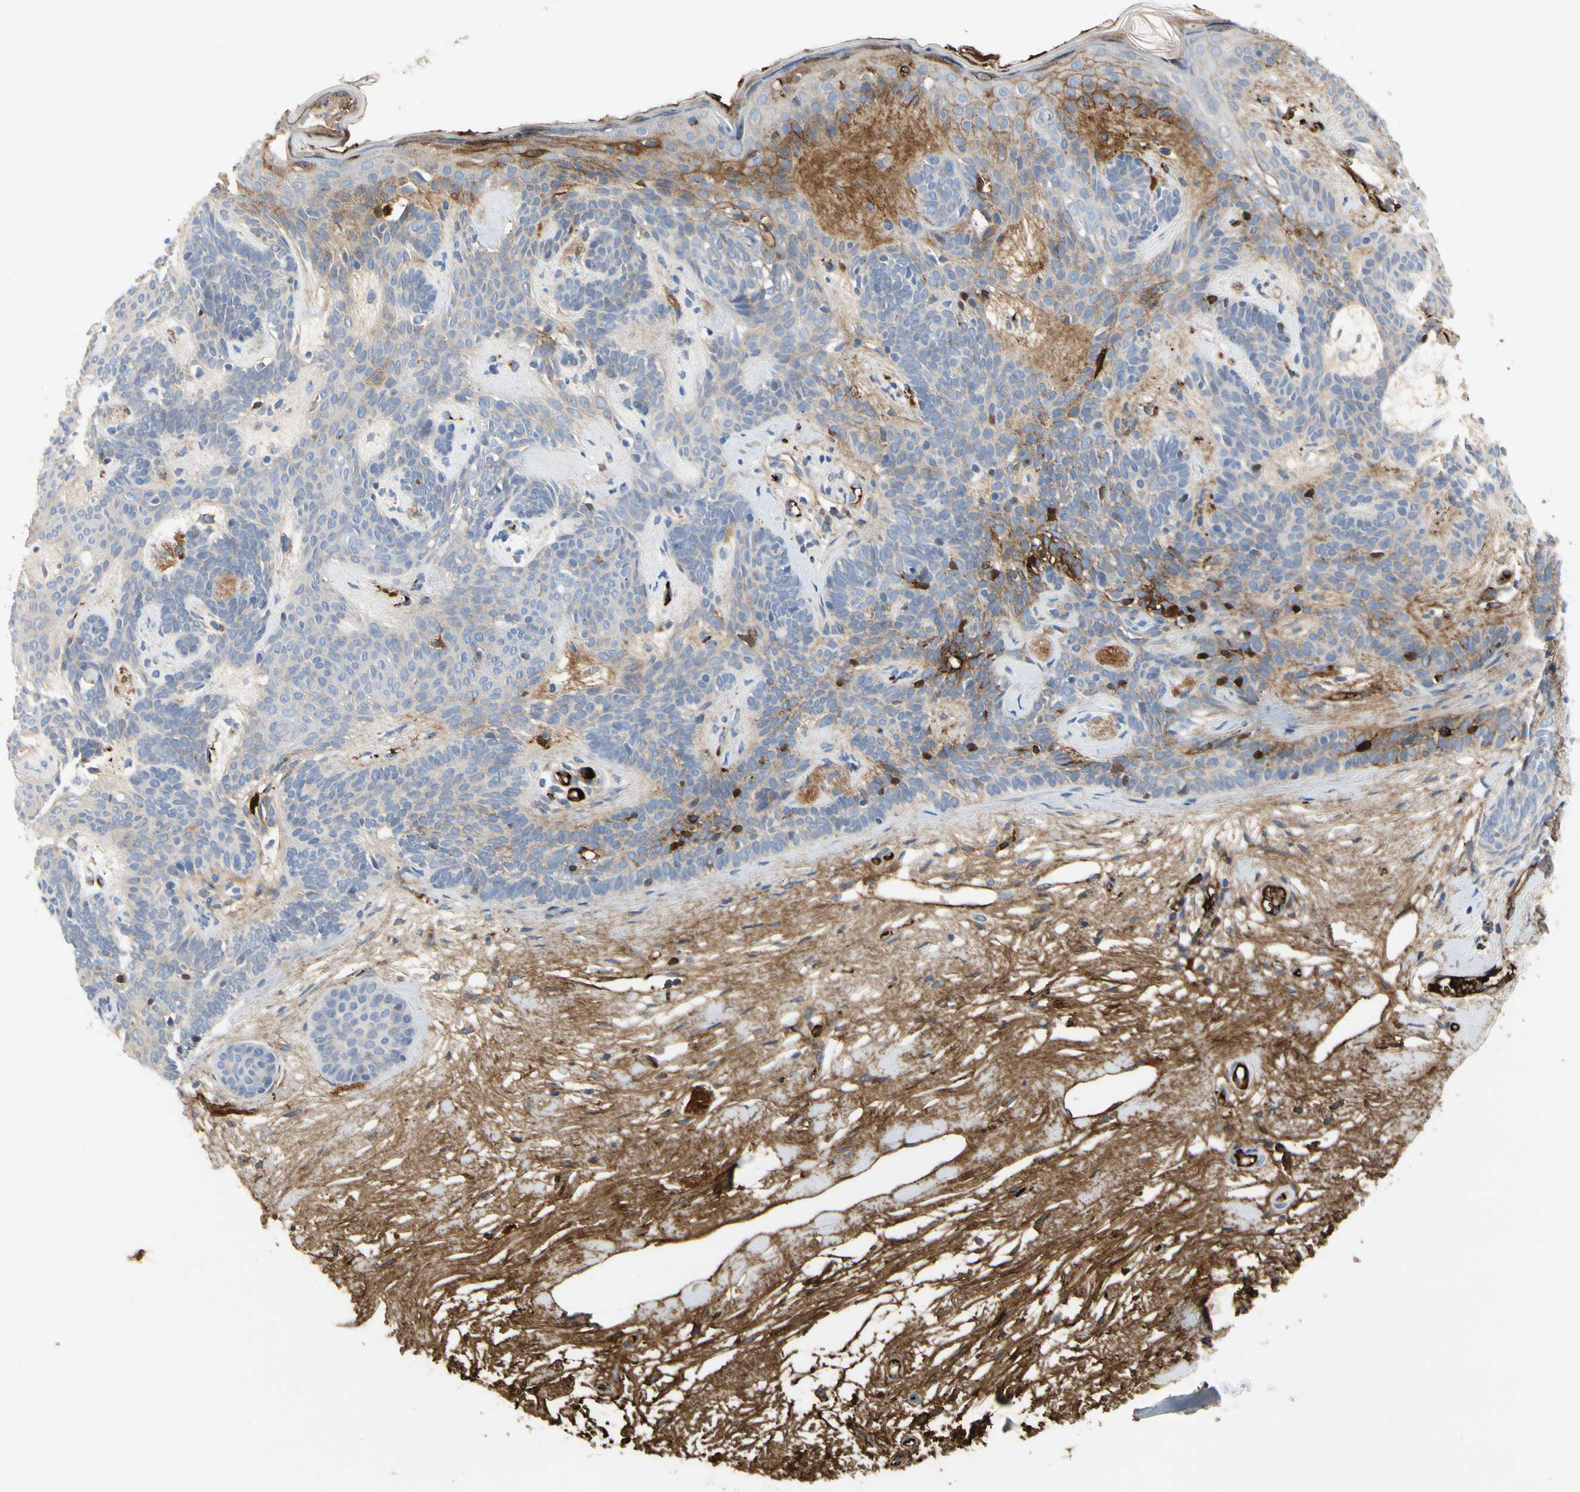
{"staining": {"intensity": "moderate", "quantity": "<25%", "location": "cytoplasmic/membranous"}, "tissue": "skin cancer", "cell_type": "Tumor cells", "image_type": "cancer", "snomed": [{"axis": "morphology", "description": "Developmental malformation"}, {"axis": "morphology", "description": "Basal cell carcinoma"}, {"axis": "topography", "description": "Skin"}], "caption": "Basal cell carcinoma (skin) stained for a protein (brown) displays moderate cytoplasmic/membranous positive positivity in approximately <25% of tumor cells.", "gene": "FGB", "patient": {"sex": "female", "age": 62}}